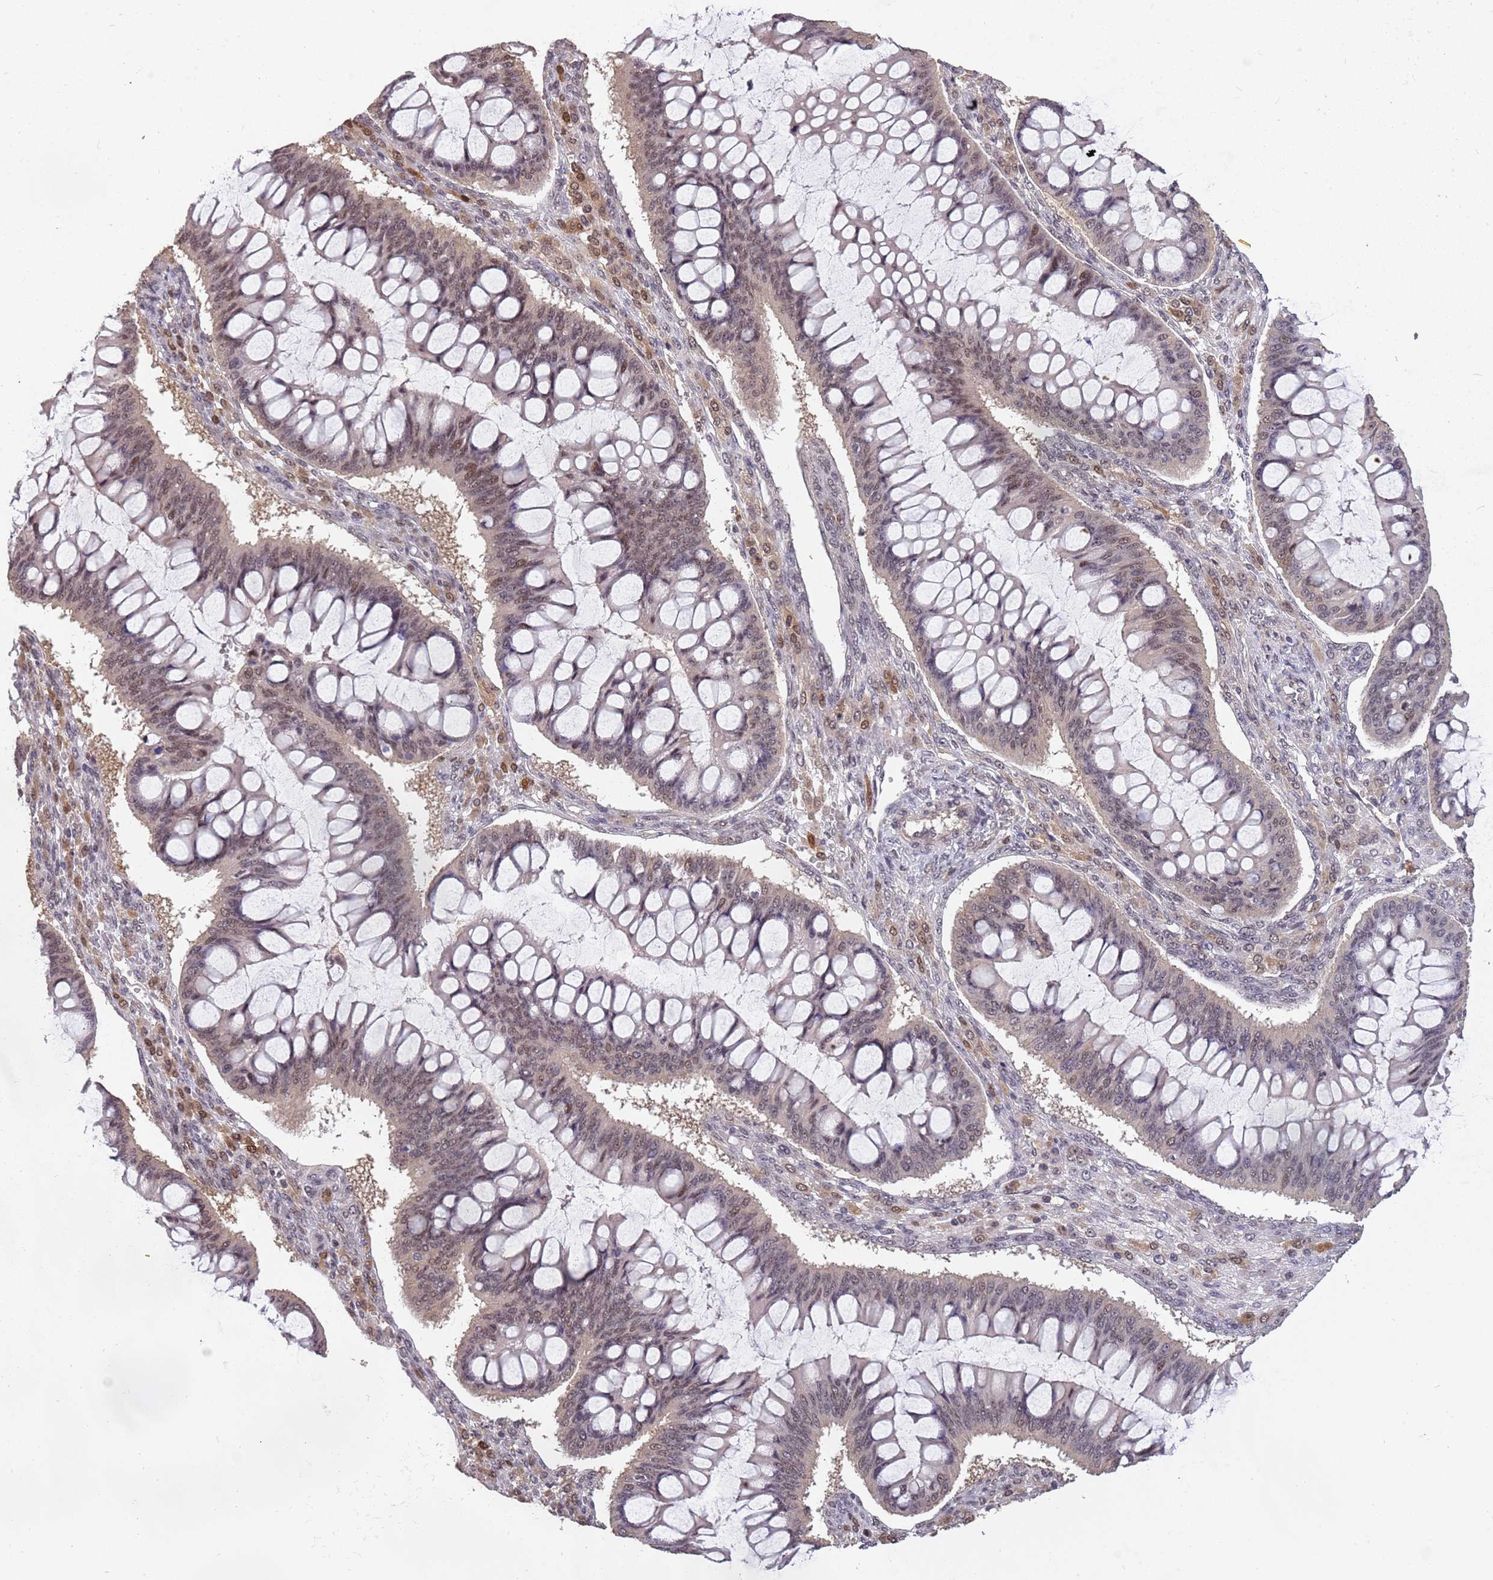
{"staining": {"intensity": "moderate", "quantity": ">75%", "location": "nuclear"}, "tissue": "ovarian cancer", "cell_type": "Tumor cells", "image_type": "cancer", "snomed": [{"axis": "morphology", "description": "Cystadenocarcinoma, mucinous, NOS"}, {"axis": "topography", "description": "Ovary"}], "caption": "Immunohistochemical staining of human ovarian cancer displays medium levels of moderate nuclear protein positivity in about >75% of tumor cells.", "gene": "GBP2", "patient": {"sex": "female", "age": 73}}